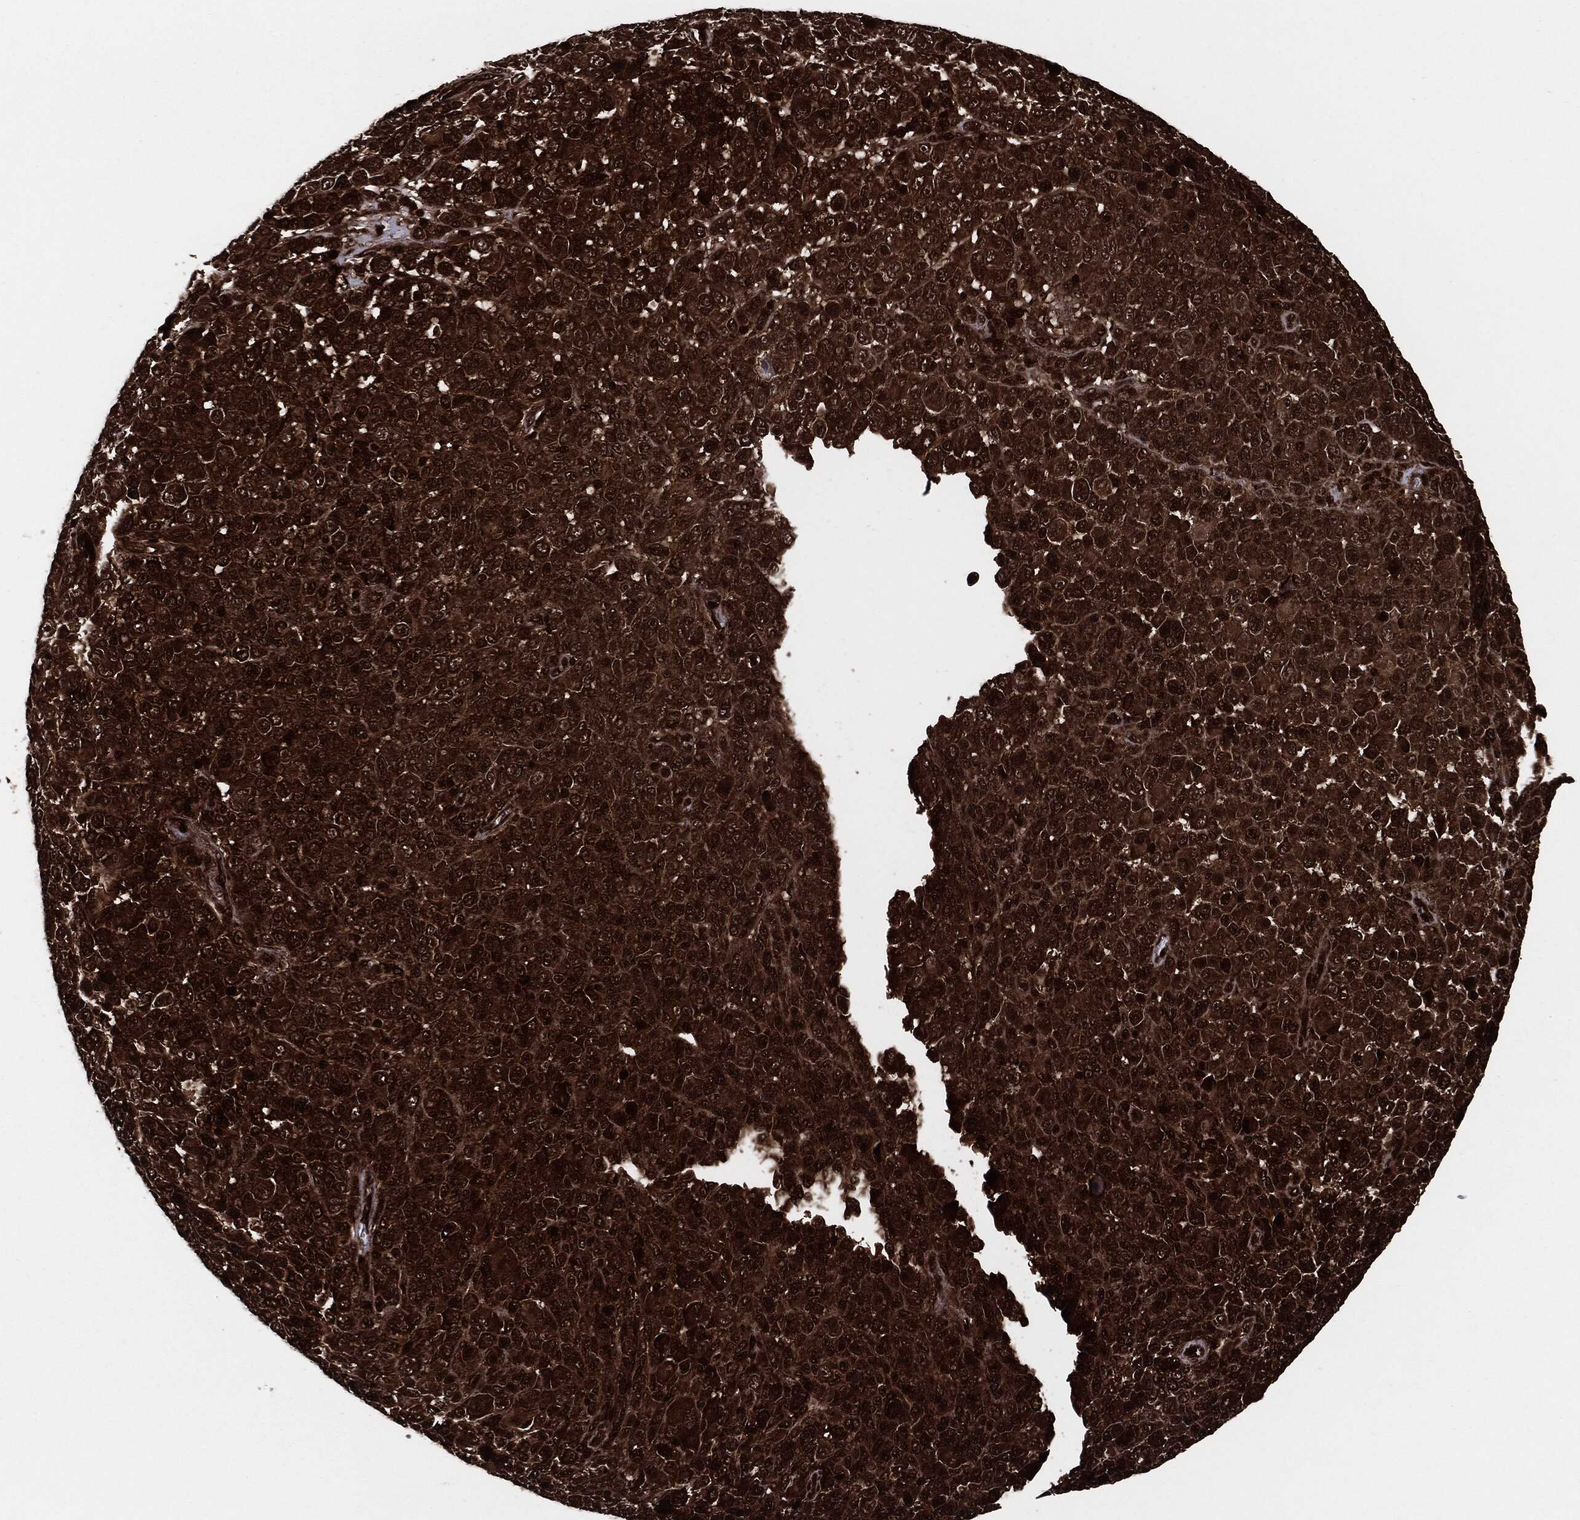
{"staining": {"intensity": "strong", "quantity": ">75%", "location": "cytoplasmic/membranous"}, "tissue": "melanoma", "cell_type": "Tumor cells", "image_type": "cancer", "snomed": [{"axis": "morphology", "description": "Malignant melanoma, NOS"}, {"axis": "topography", "description": "Skin"}], "caption": "A brown stain highlights strong cytoplasmic/membranous positivity of a protein in human melanoma tumor cells. Immunohistochemistry stains the protein of interest in brown and the nuclei are stained blue.", "gene": "YWHAB", "patient": {"sex": "female", "age": 57}}